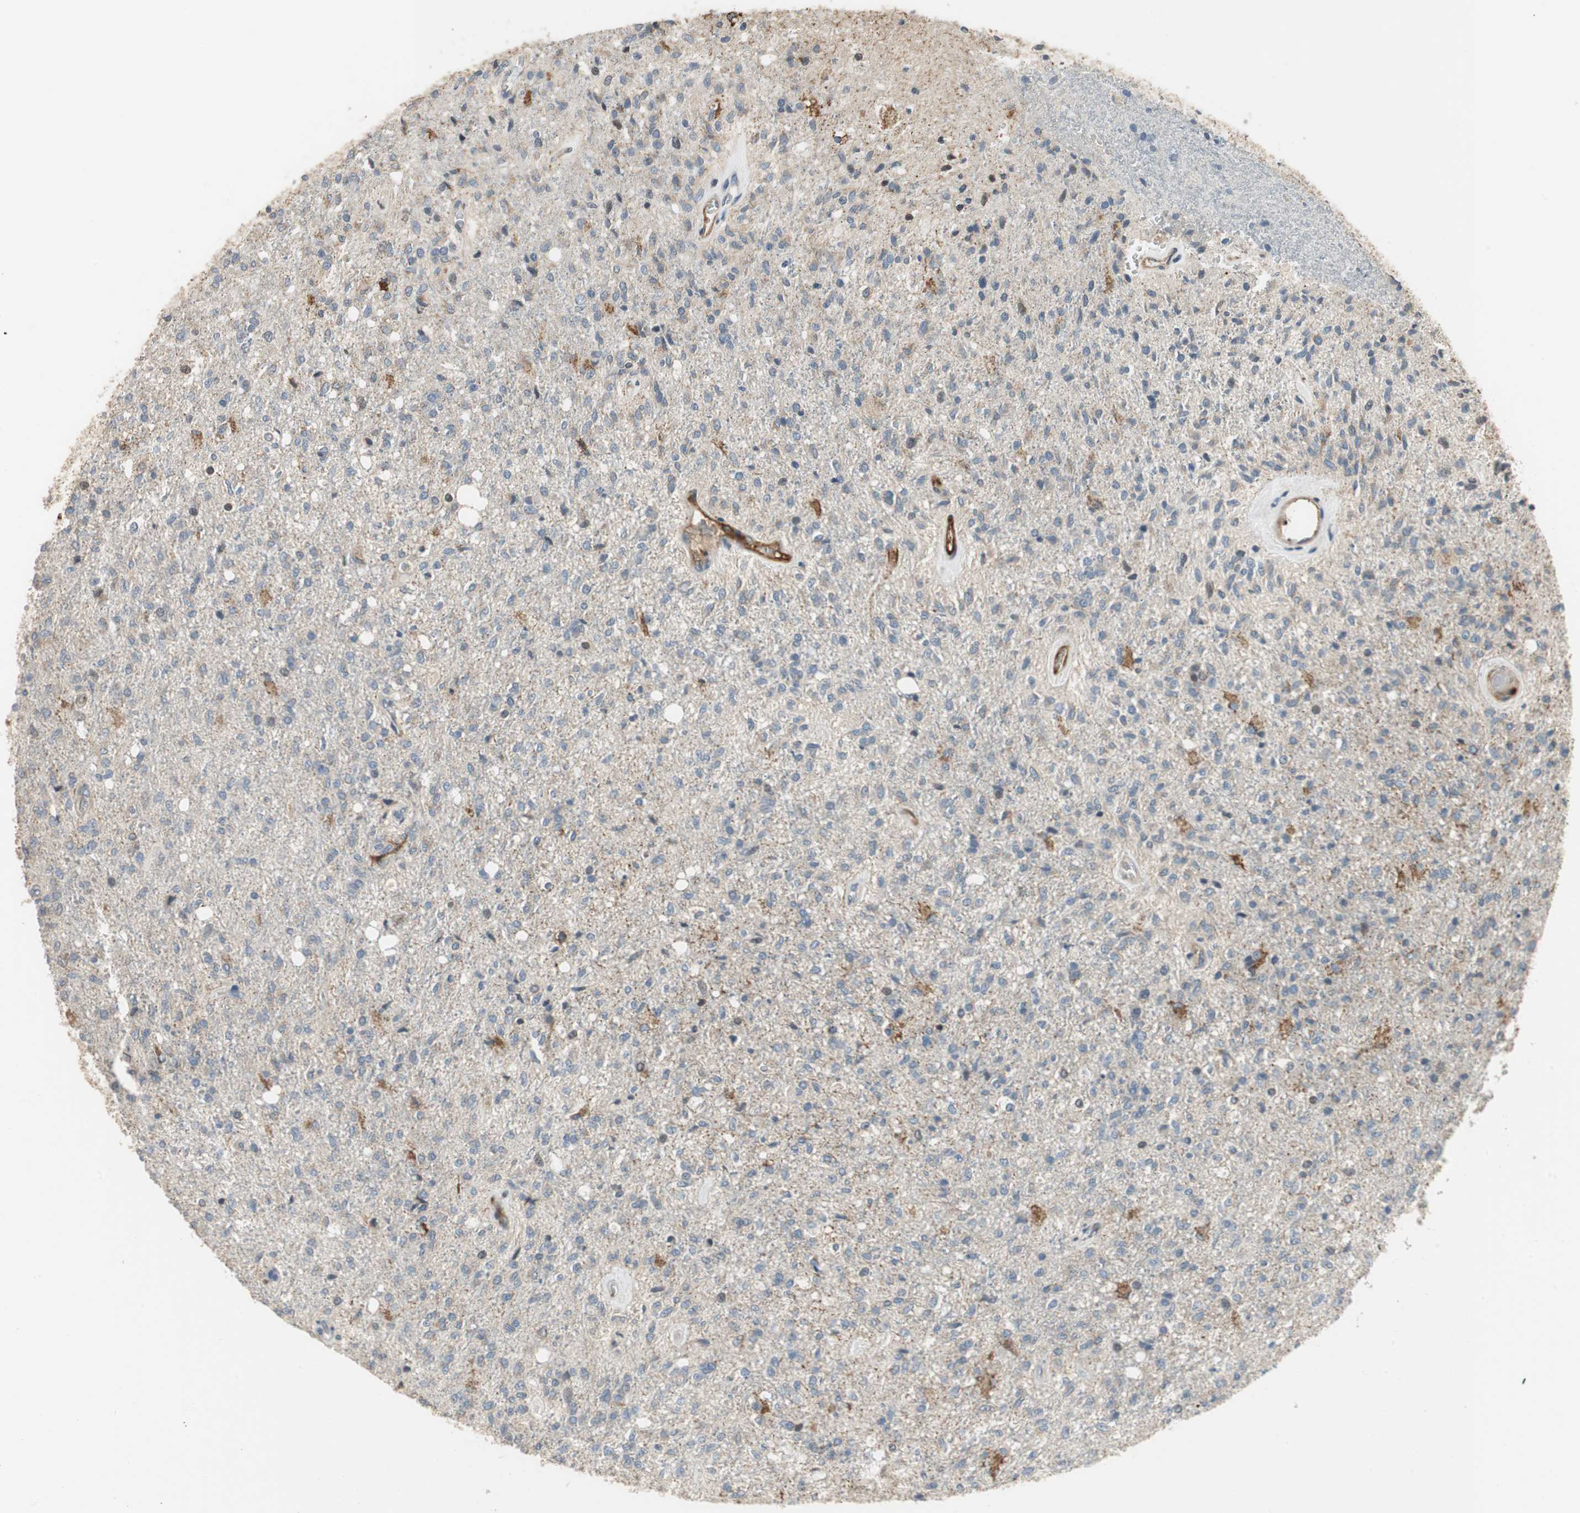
{"staining": {"intensity": "negative", "quantity": "none", "location": "none"}, "tissue": "glioma", "cell_type": "Tumor cells", "image_type": "cancer", "snomed": [{"axis": "morphology", "description": "Normal tissue, NOS"}, {"axis": "morphology", "description": "Glioma, malignant, High grade"}, {"axis": "topography", "description": "Cerebral cortex"}], "caption": "Tumor cells are negative for protein expression in human malignant glioma (high-grade).", "gene": "ALPL", "patient": {"sex": "male", "age": 77}}